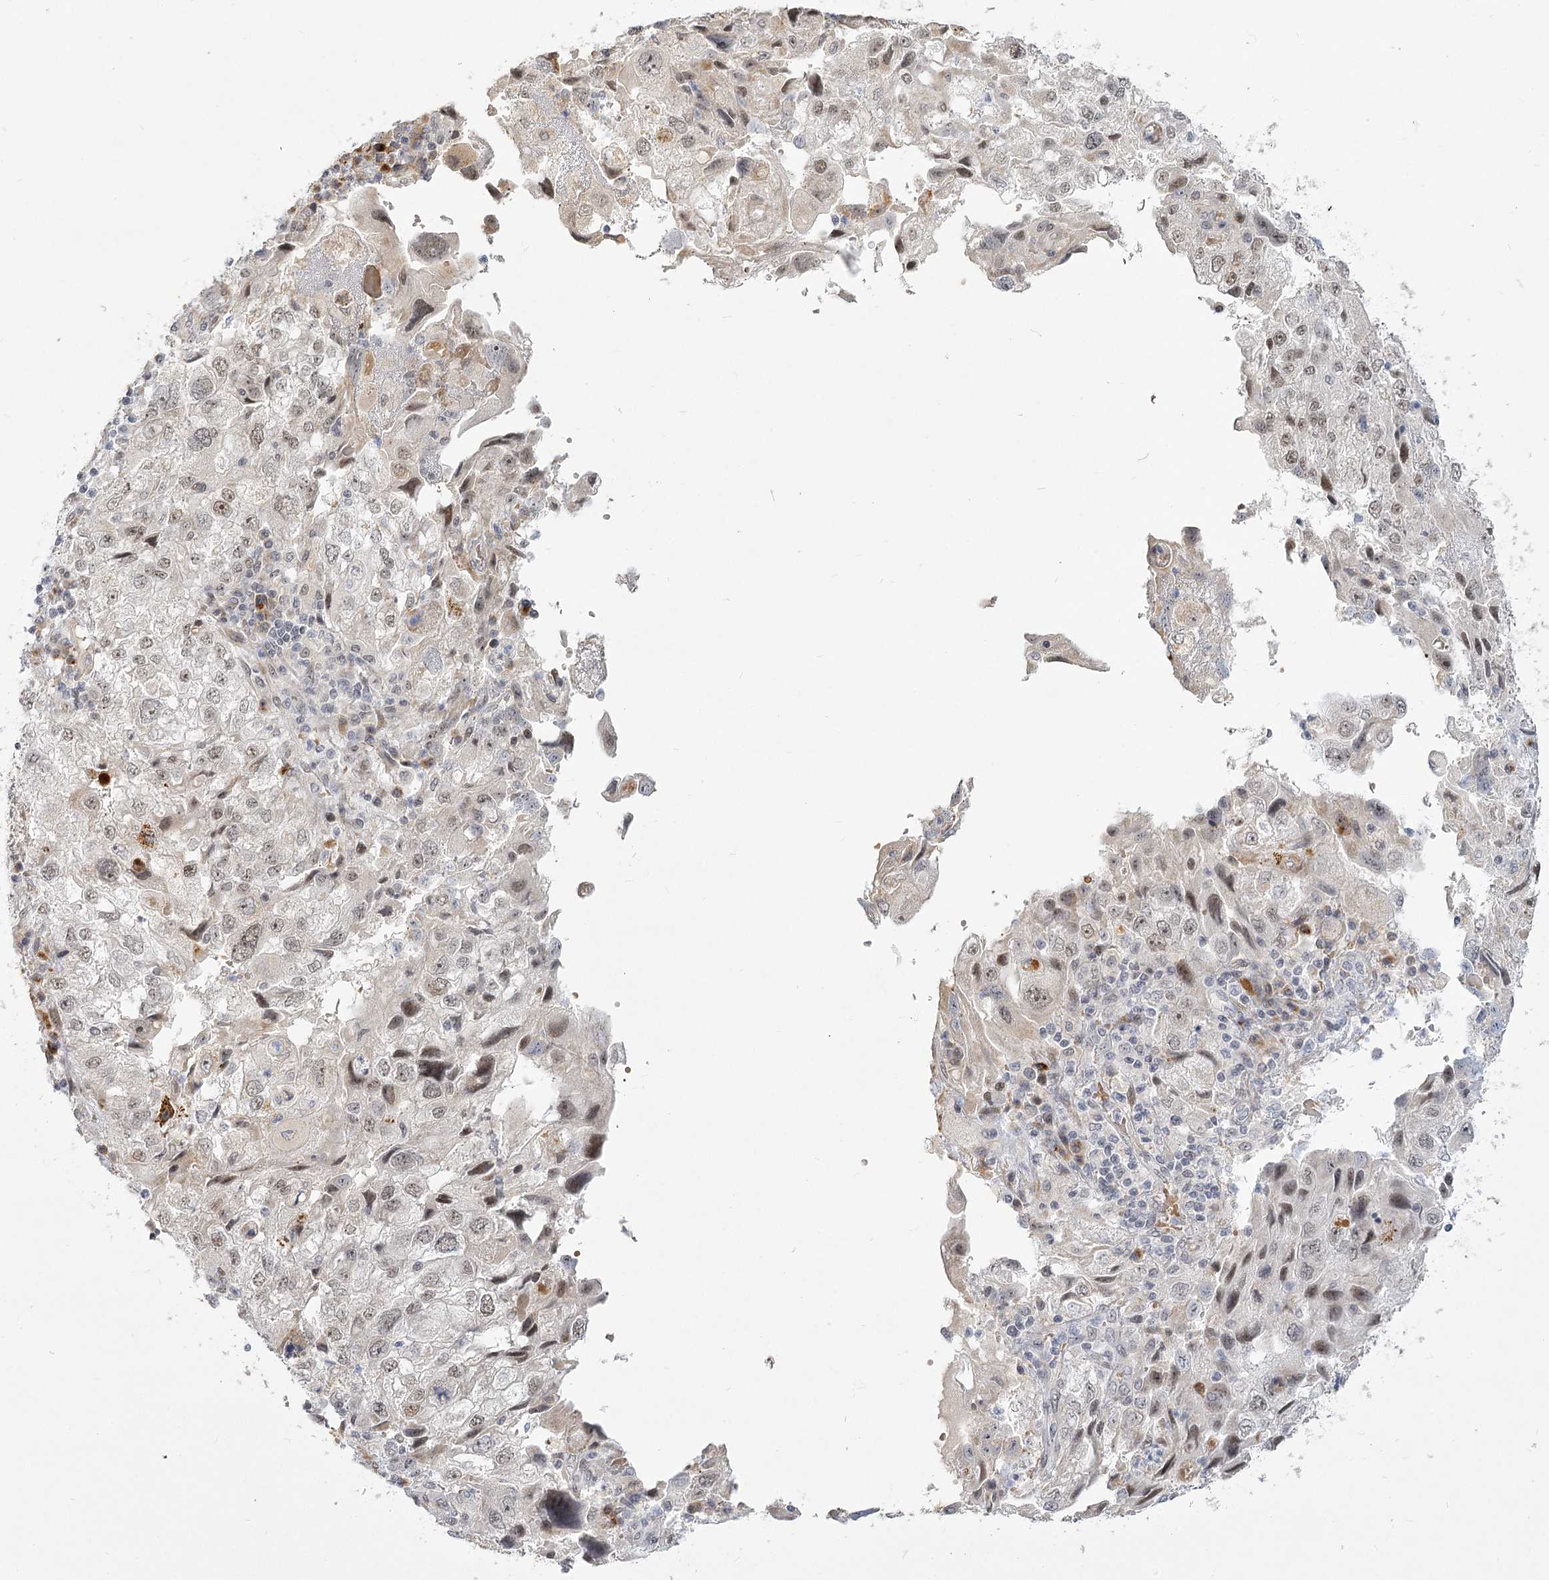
{"staining": {"intensity": "weak", "quantity": ">75%", "location": "nuclear"}, "tissue": "endometrial cancer", "cell_type": "Tumor cells", "image_type": "cancer", "snomed": [{"axis": "morphology", "description": "Adenocarcinoma, NOS"}, {"axis": "topography", "description": "Endometrium"}], "caption": "Immunohistochemistry of human adenocarcinoma (endometrial) displays low levels of weak nuclear positivity in approximately >75% of tumor cells. (DAB = brown stain, brightfield microscopy at high magnification).", "gene": "EXOSC7", "patient": {"sex": "female", "age": 49}}